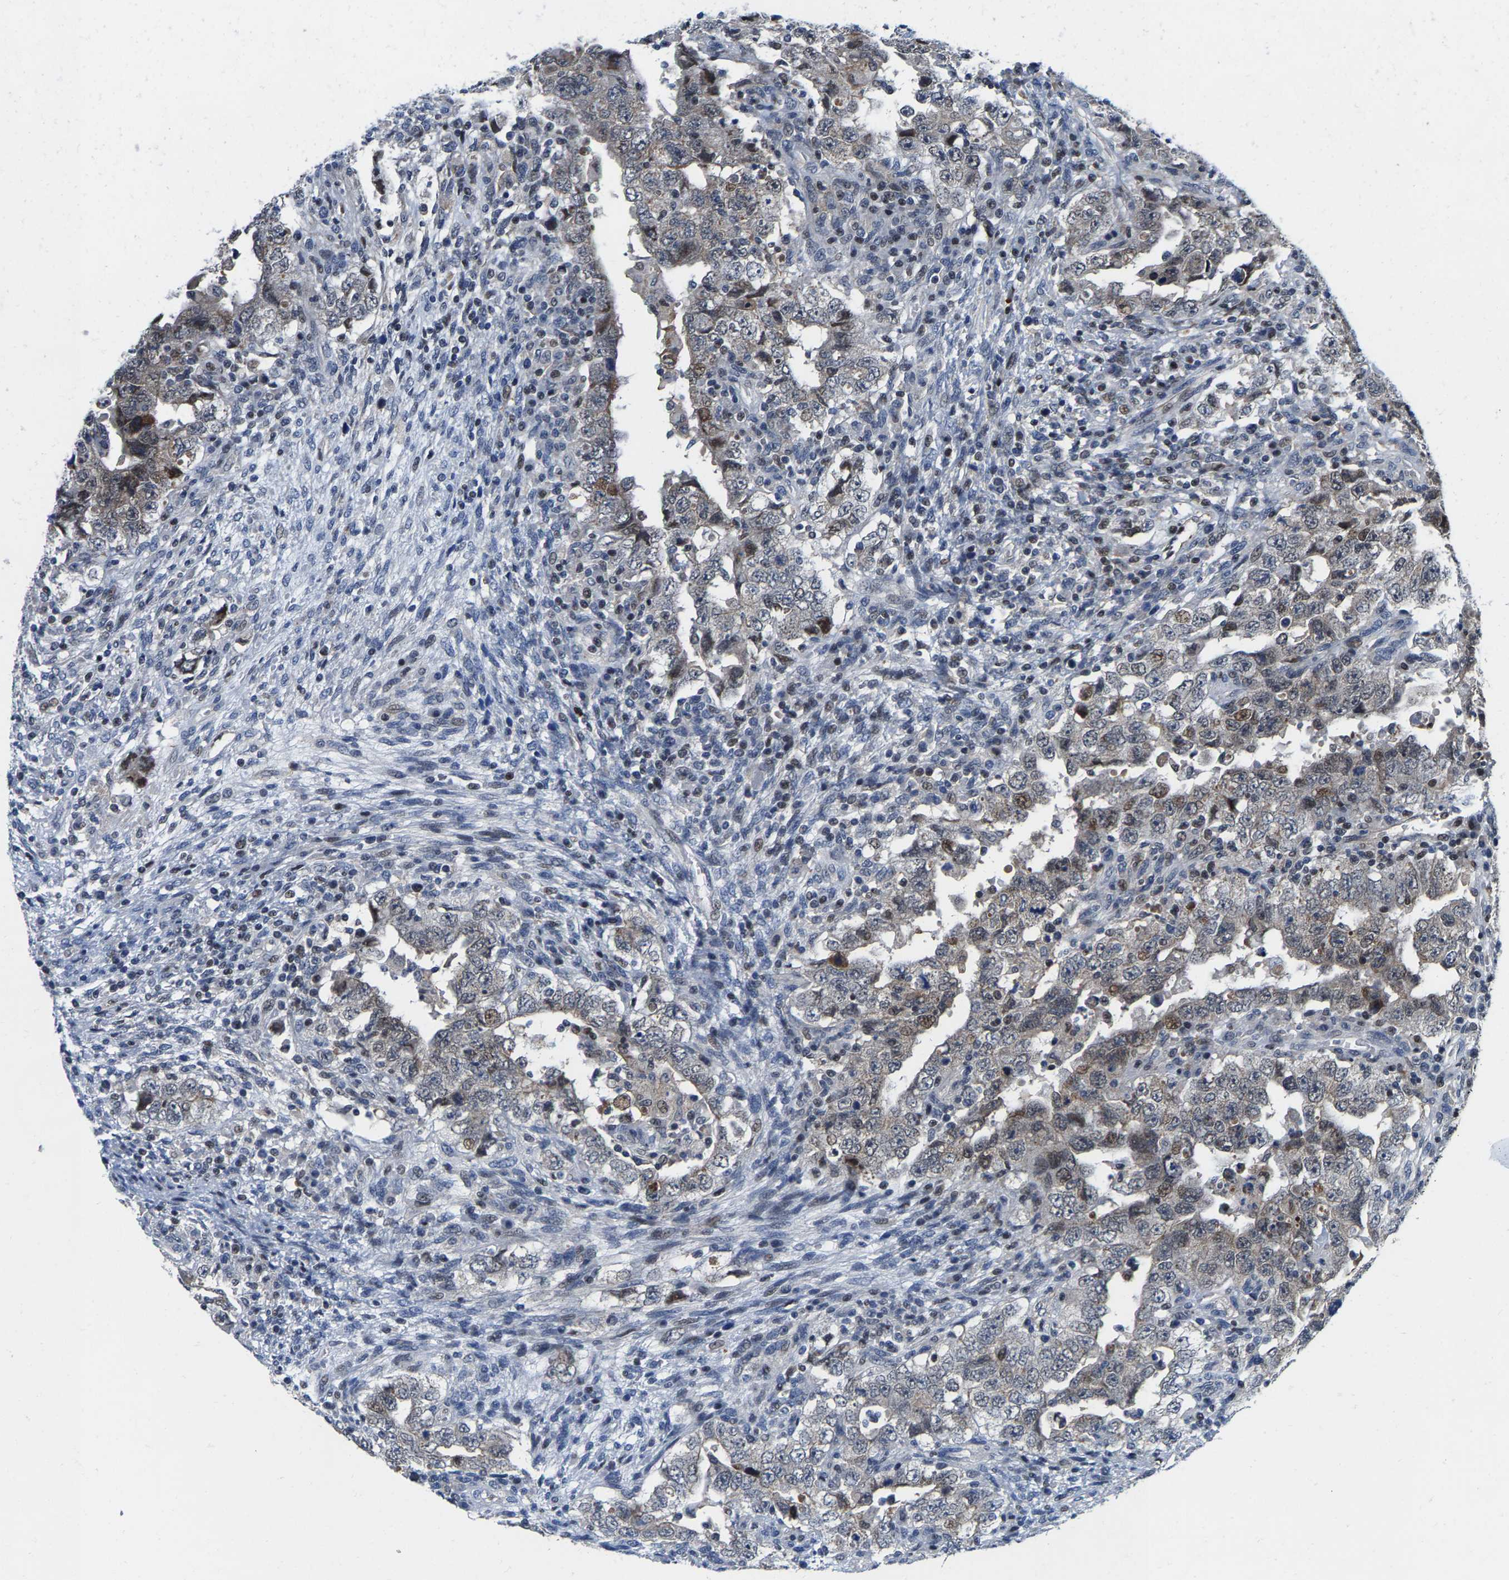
{"staining": {"intensity": "weak", "quantity": "<25%", "location": "cytoplasmic/membranous,nuclear"}, "tissue": "testis cancer", "cell_type": "Tumor cells", "image_type": "cancer", "snomed": [{"axis": "morphology", "description": "Carcinoma, Embryonal, NOS"}, {"axis": "topography", "description": "Testis"}], "caption": "High magnification brightfield microscopy of embryonal carcinoma (testis) stained with DAB (brown) and counterstained with hematoxylin (blue): tumor cells show no significant positivity.", "gene": "GTPBP10", "patient": {"sex": "male", "age": 26}}